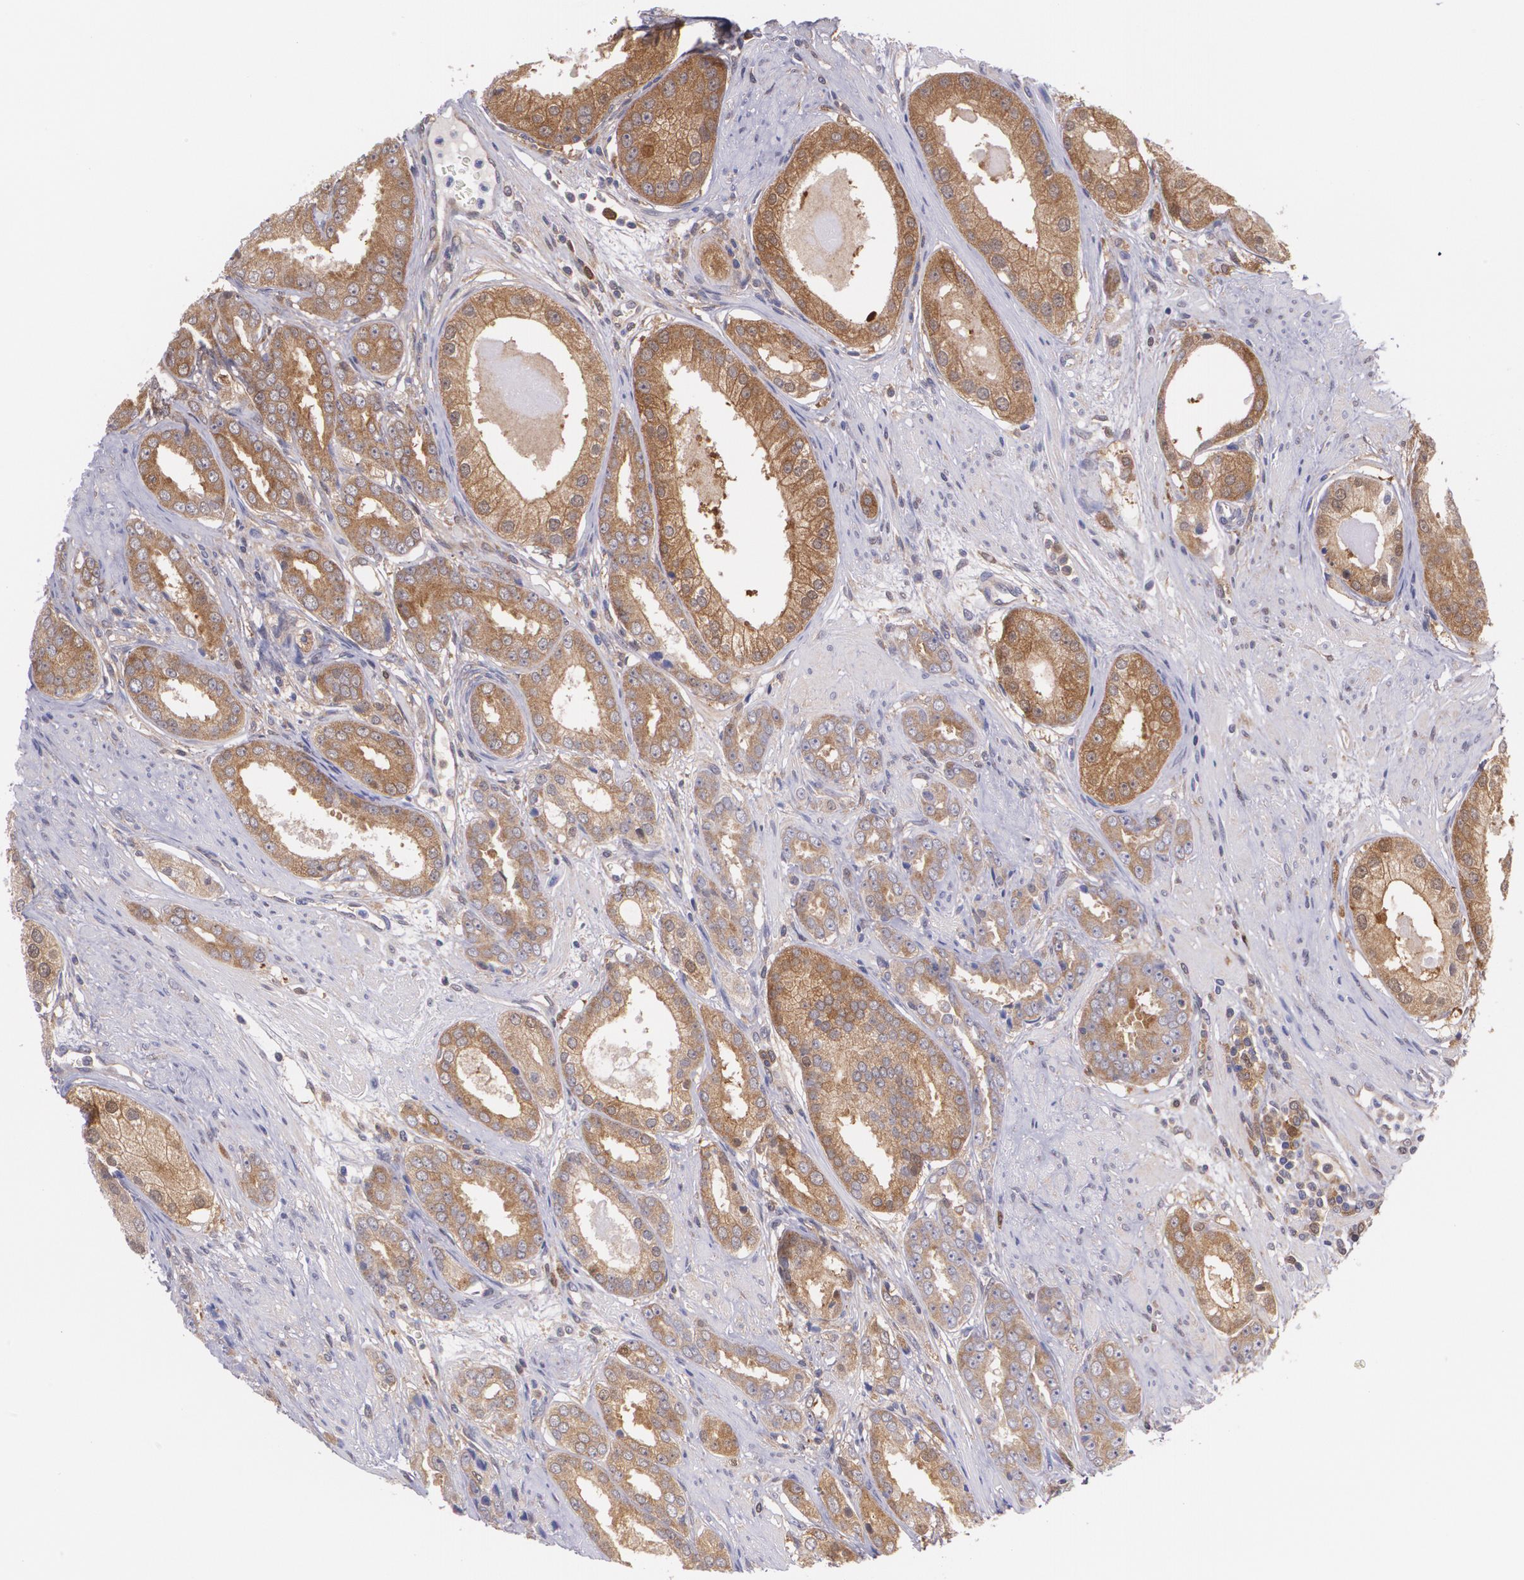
{"staining": {"intensity": "strong", "quantity": ">75%", "location": "cytoplasmic/membranous"}, "tissue": "prostate cancer", "cell_type": "Tumor cells", "image_type": "cancer", "snomed": [{"axis": "morphology", "description": "Adenocarcinoma, Medium grade"}, {"axis": "topography", "description": "Prostate"}], "caption": "Protein staining of prostate adenocarcinoma (medium-grade) tissue shows strong cytoplasmic/membranous expression in approximately >75% of tumor cells.", "gene": "HSPH1", "patient": {"sex": "male", "age": 53}}